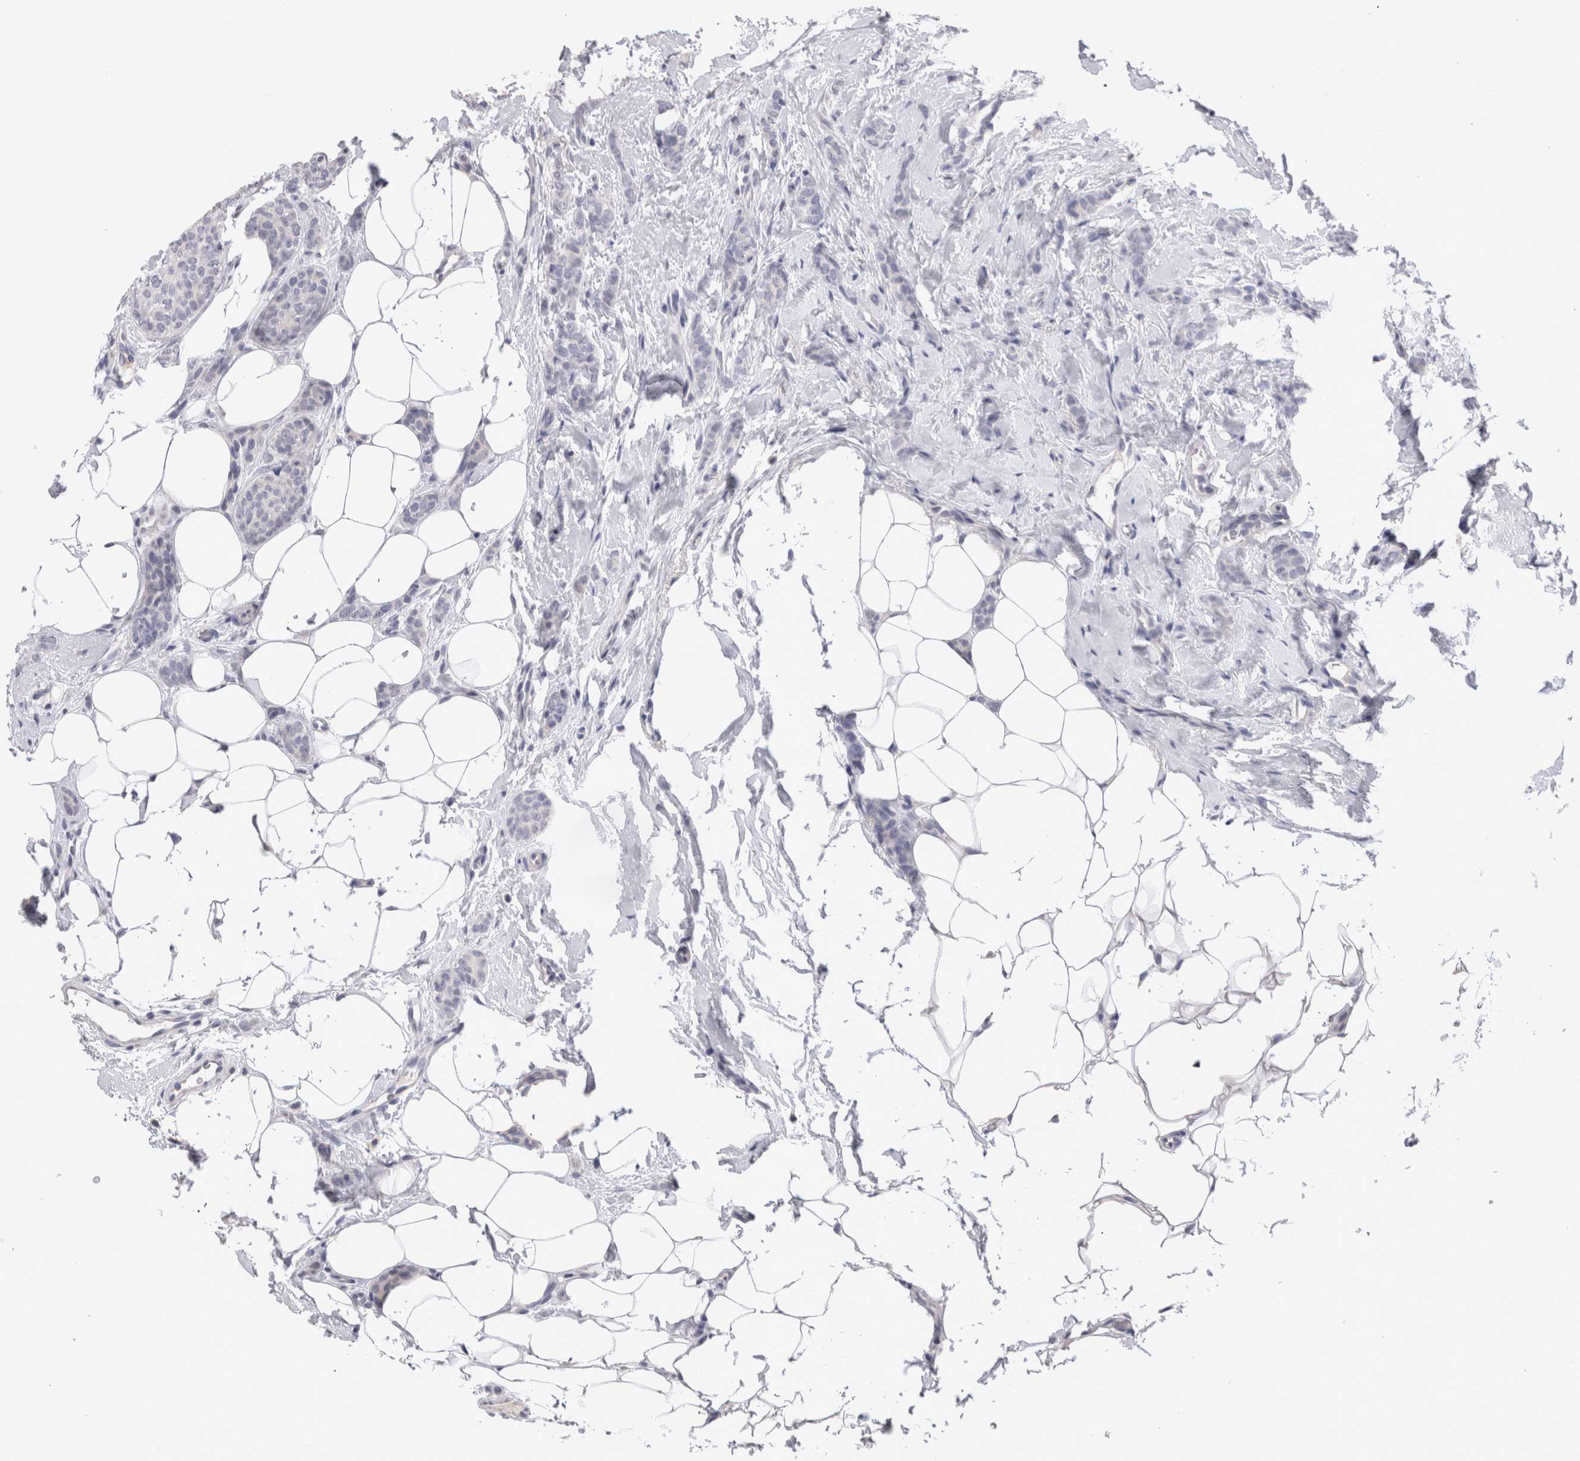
{"staining": {"intensity": "negative", "quantity": "none", "location": "none"}, "tissue": "breast cancer", "cell_type": "Tumor cells", "image_type": "cancer", "snomed": [{"axis": "morphology", "description": "Lobular carcinoma"}, {"axis": "topography", "description": "Skin"}, {"axis": "topography", "description": "Breast"}], "caption": "DAB immunohistochemical staining of lobular carcinoma (breast) shows no significant expression in tumor cells.", "gene": "CRYBG1", "patient": {"sex": "female", "age": 46}}